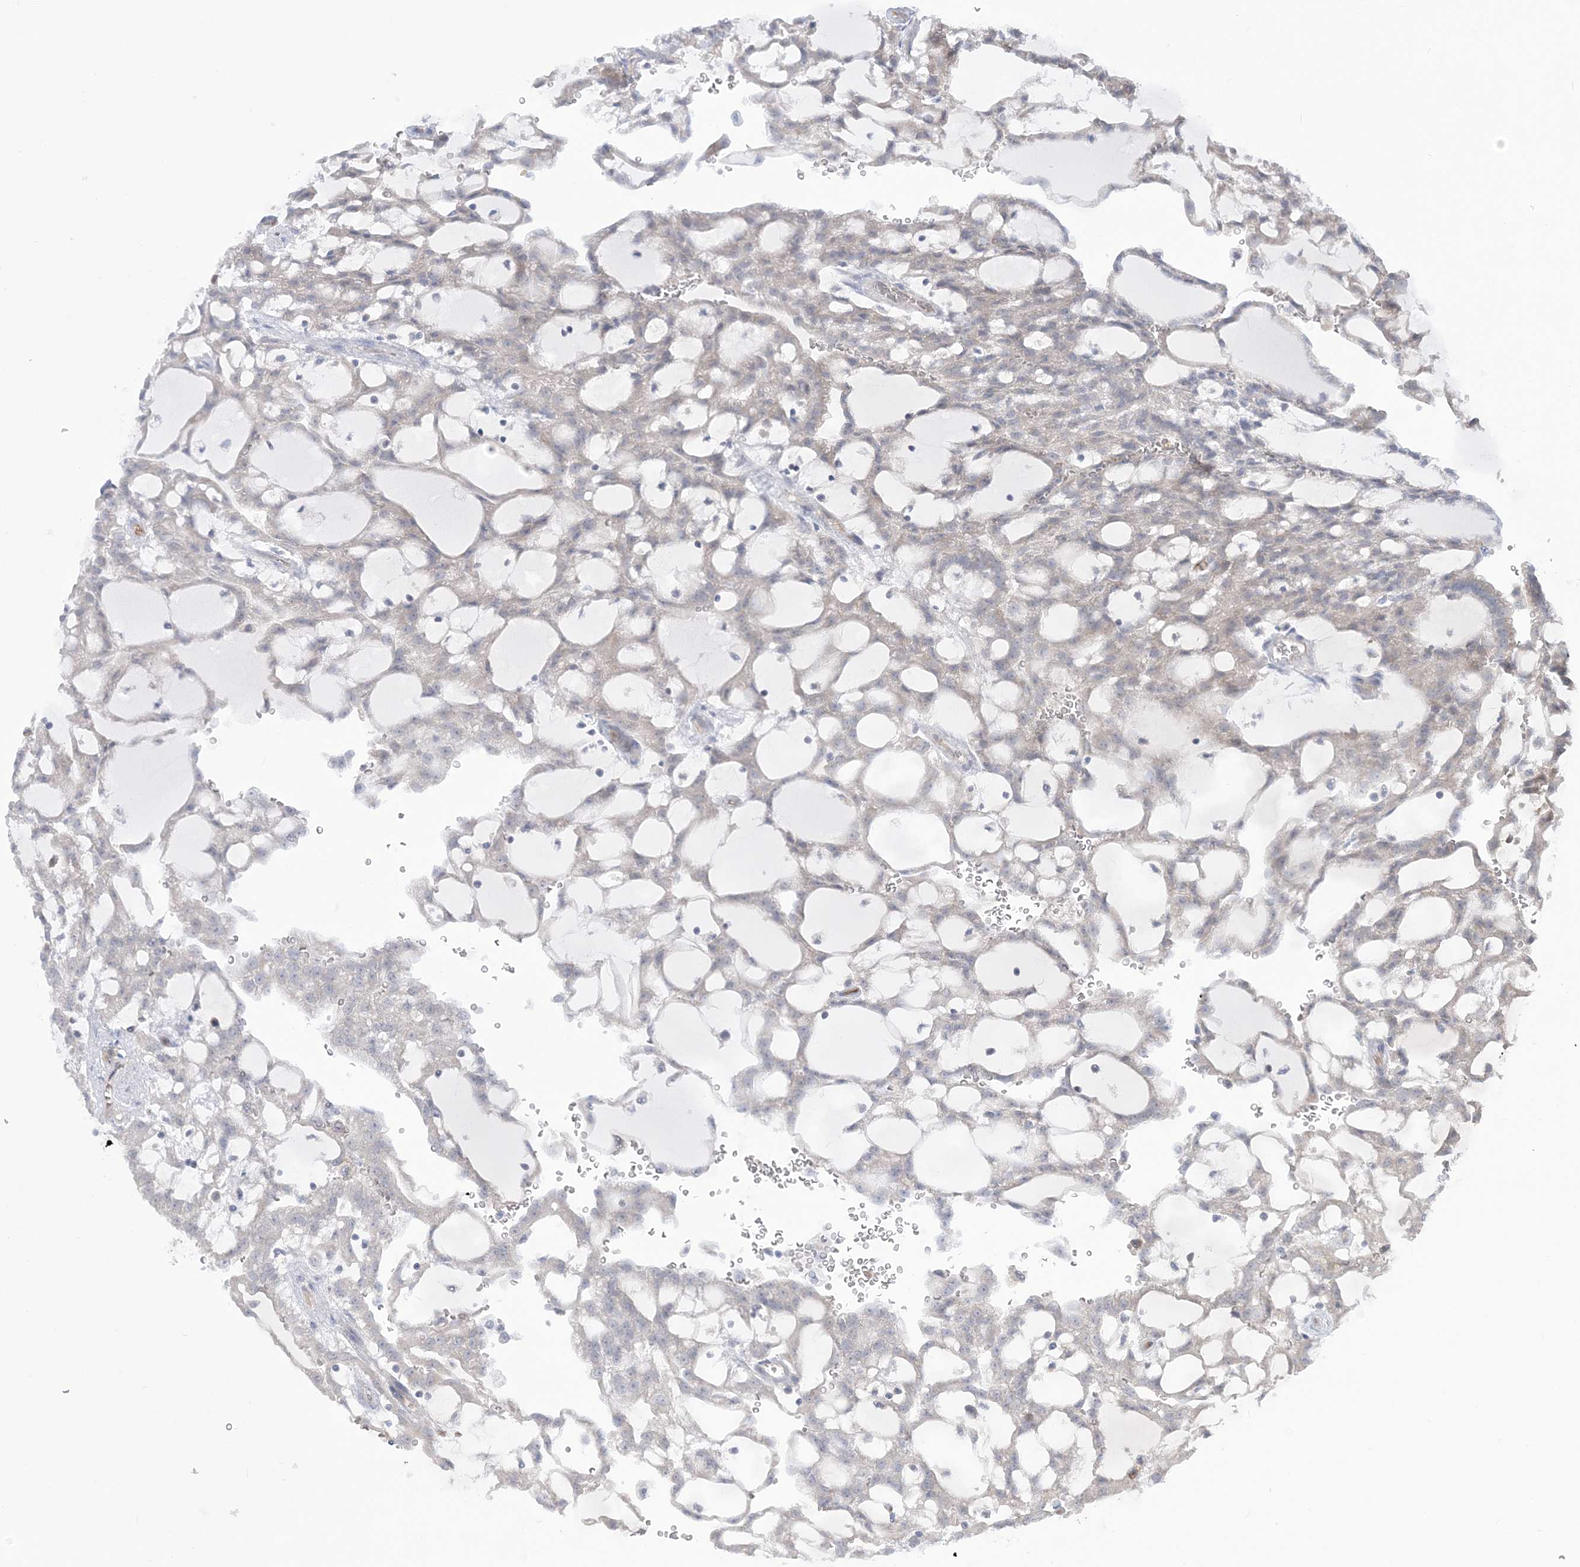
{"staining": {"intensity": "negative", "quantity": "none", "location": "none"}, "tissue": "renal cancer", "cell_type": "Tumor cells", "image_type": "cancer", "snomed": [{"axis": "morphology", "description": "Adenocarcinoma, NOS"}, {"axis": "topography", "description": "Kidney"}], "caption": "Immunohistochemistry (IHC) of human renal cancer demonstrates no positivity in tumor cells.", "gene": "FARSB", "patient": {"sex": "male", "age": 63}}